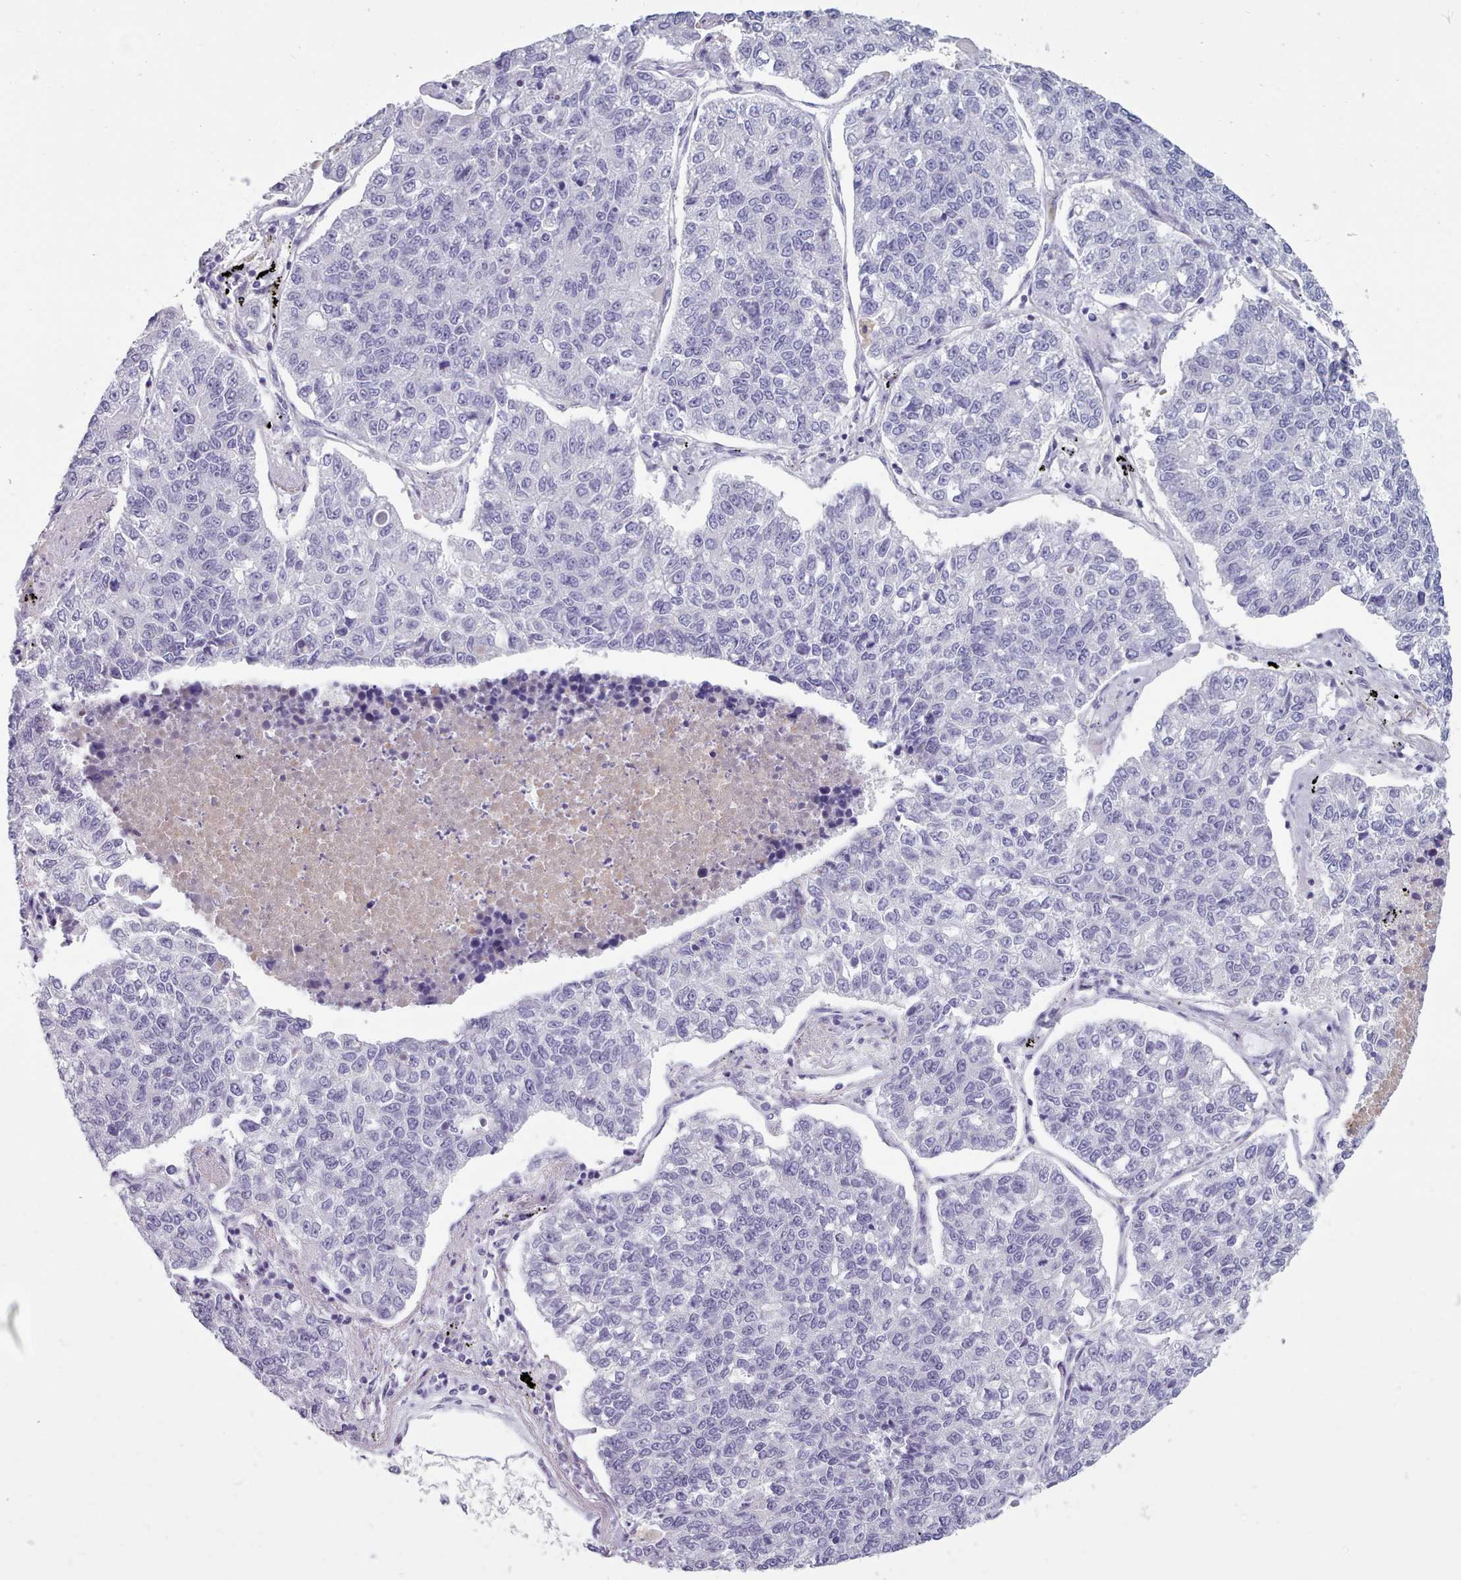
{"staining": {"intensity": "negative", "quantity": "none", "location": "none"}, "tissue": "lung cancer", "cell_type": "Tumor cells", "image_type": "cancer", "snomed": [{"axis": "morphology", "description": "Adenocarcinoma, NOS"}, {"axis": "topography", "description": "Lung"}], "caption": "Human lung cancer (adenocarcinoma) stained for a protein using immunohistochemistry (IHC) reveals no expression in tumor cells.", "gene": "ZNF43", "patient": {"sex": "male", "age": 49}}